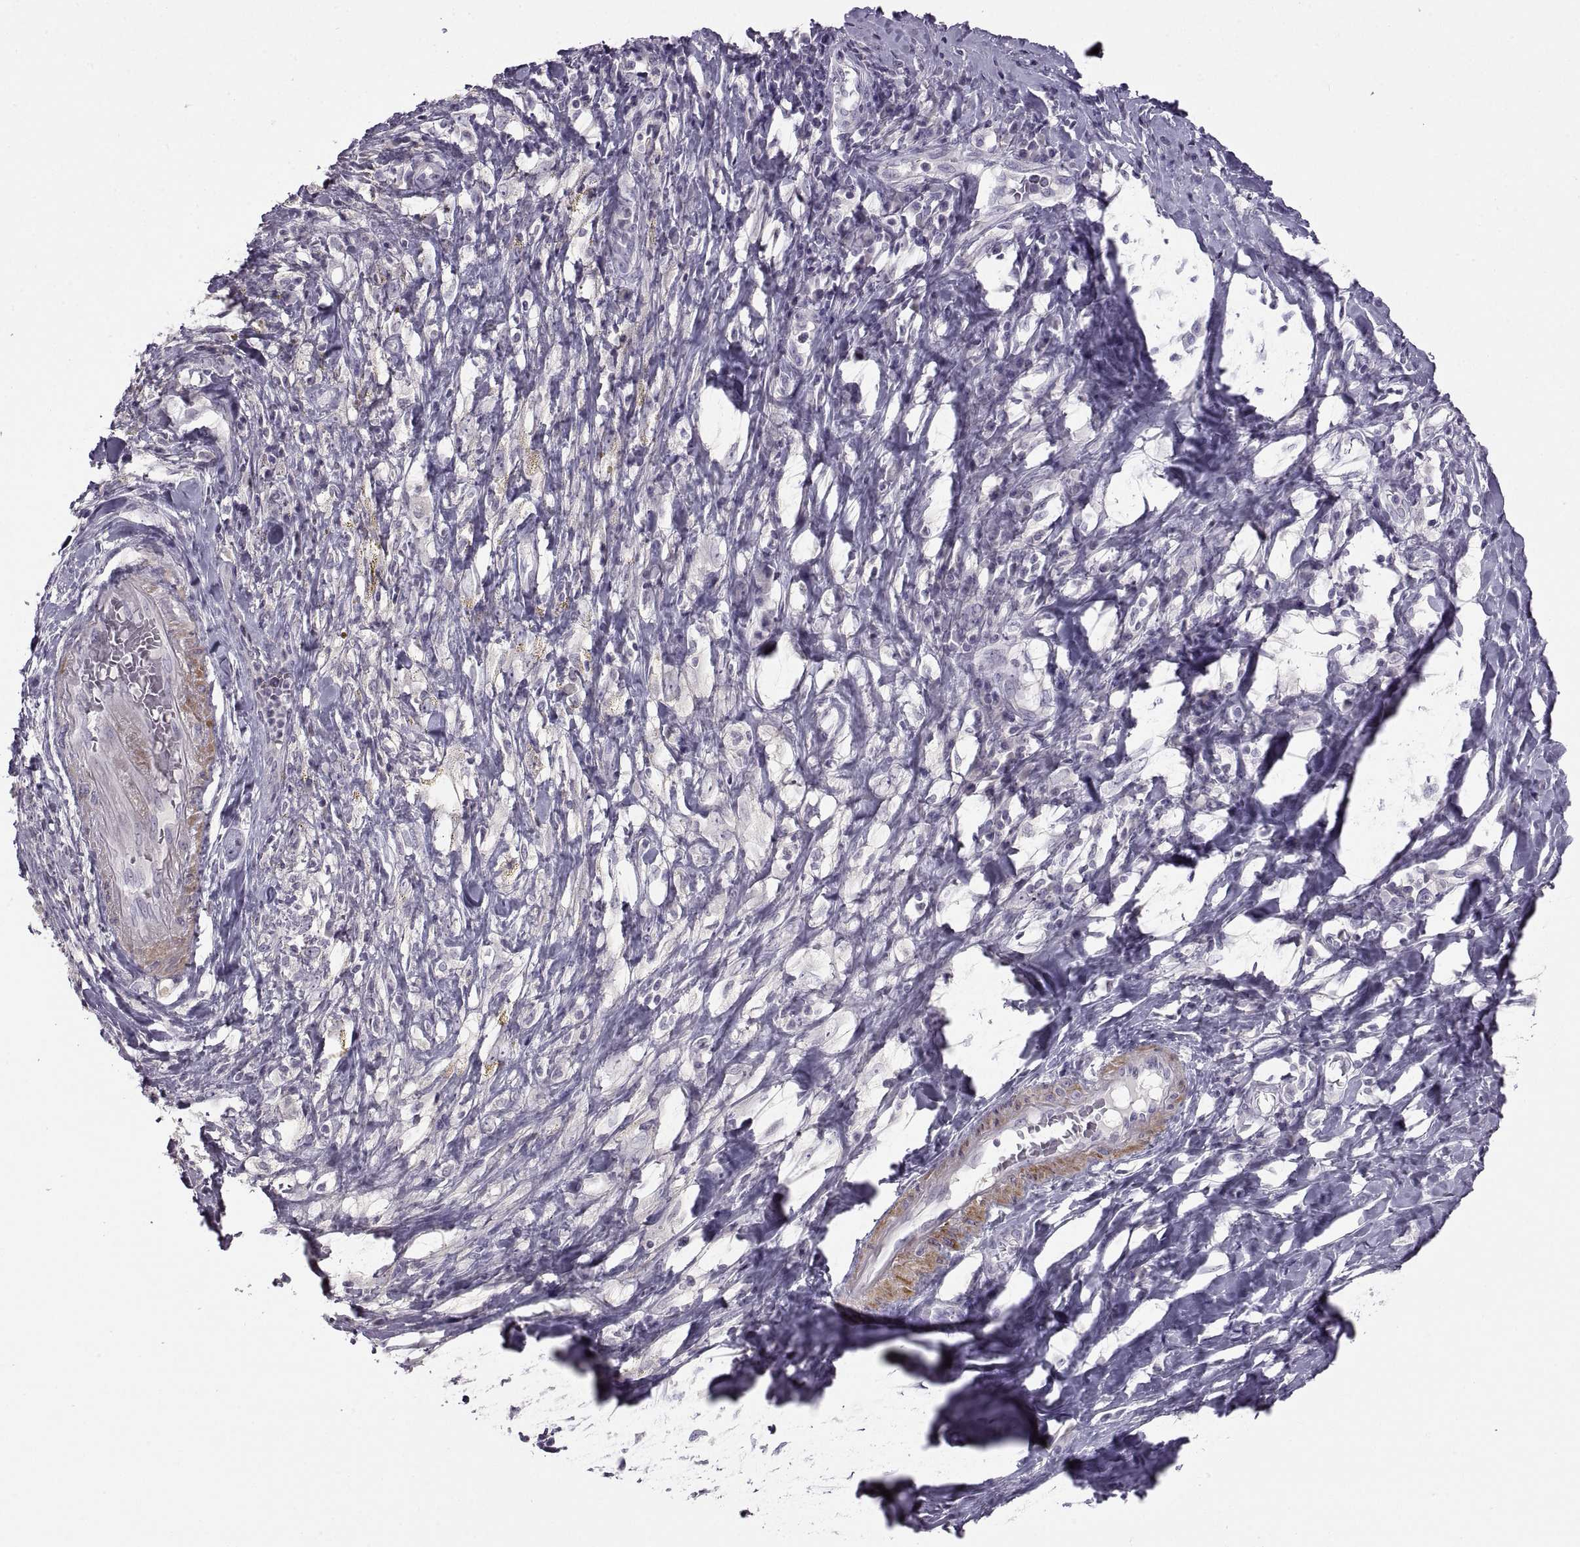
{"staining": {"intensity": "negative", "quantity": "none", "location": "none"}, "tissue": "melanoma", "cell_type": "Tumor cells", "image_type": "cancer", "snomed": [{"axis": "morphology", "description": "Malignant melanoma, NOS"}, {"axis": "topography", "description": "Skin"}], "caption": "This is an immunohistochemistry (IHC) micrograph of malignant melanoma. There is no staining in tumor cells.", "gene": "BSPH1", "patient": {"sex": "female", "age": 91}}